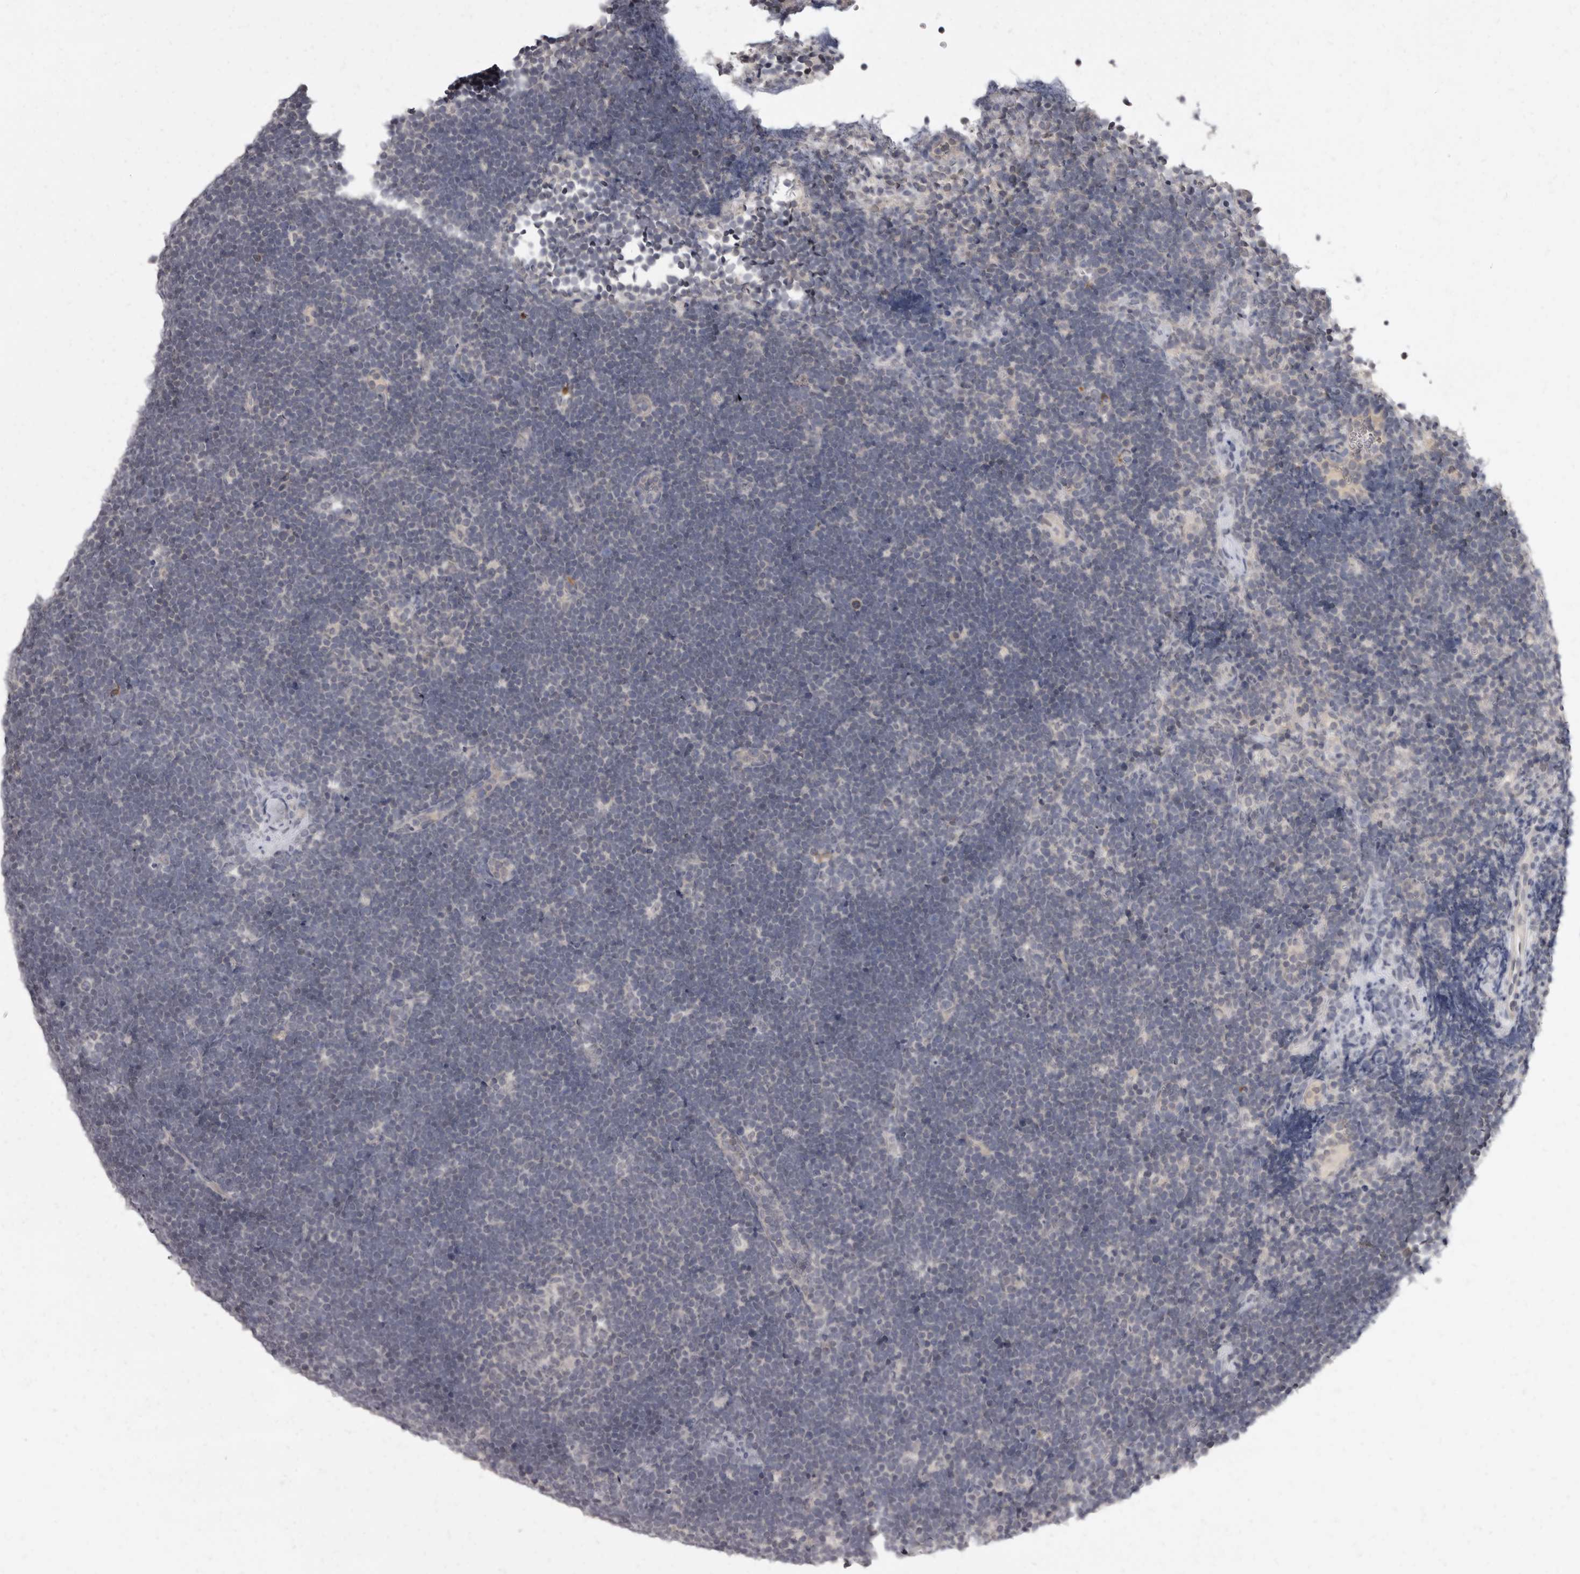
{"staining": {"intensity": "negative", "quantity": "none", "location": "none"}, "tissue": "lymphoma", "cell_type": "Tumor cells", "image_type": "cancer", "snomed": [{"axis": "morphology", "description": "Malignant lymphoma, non-Hodgkin's type, High grade"}, {"axis": "topography", "description": "Lymph node"}], "caption": "Tumor cells show no significant protein expression in malignant lymphoma, non-Hodgkin's type (high-grade). (DAB IHC, high magnification).", "gene": "SULT1E1", "patient": {"sex": "male", "age": 13}}